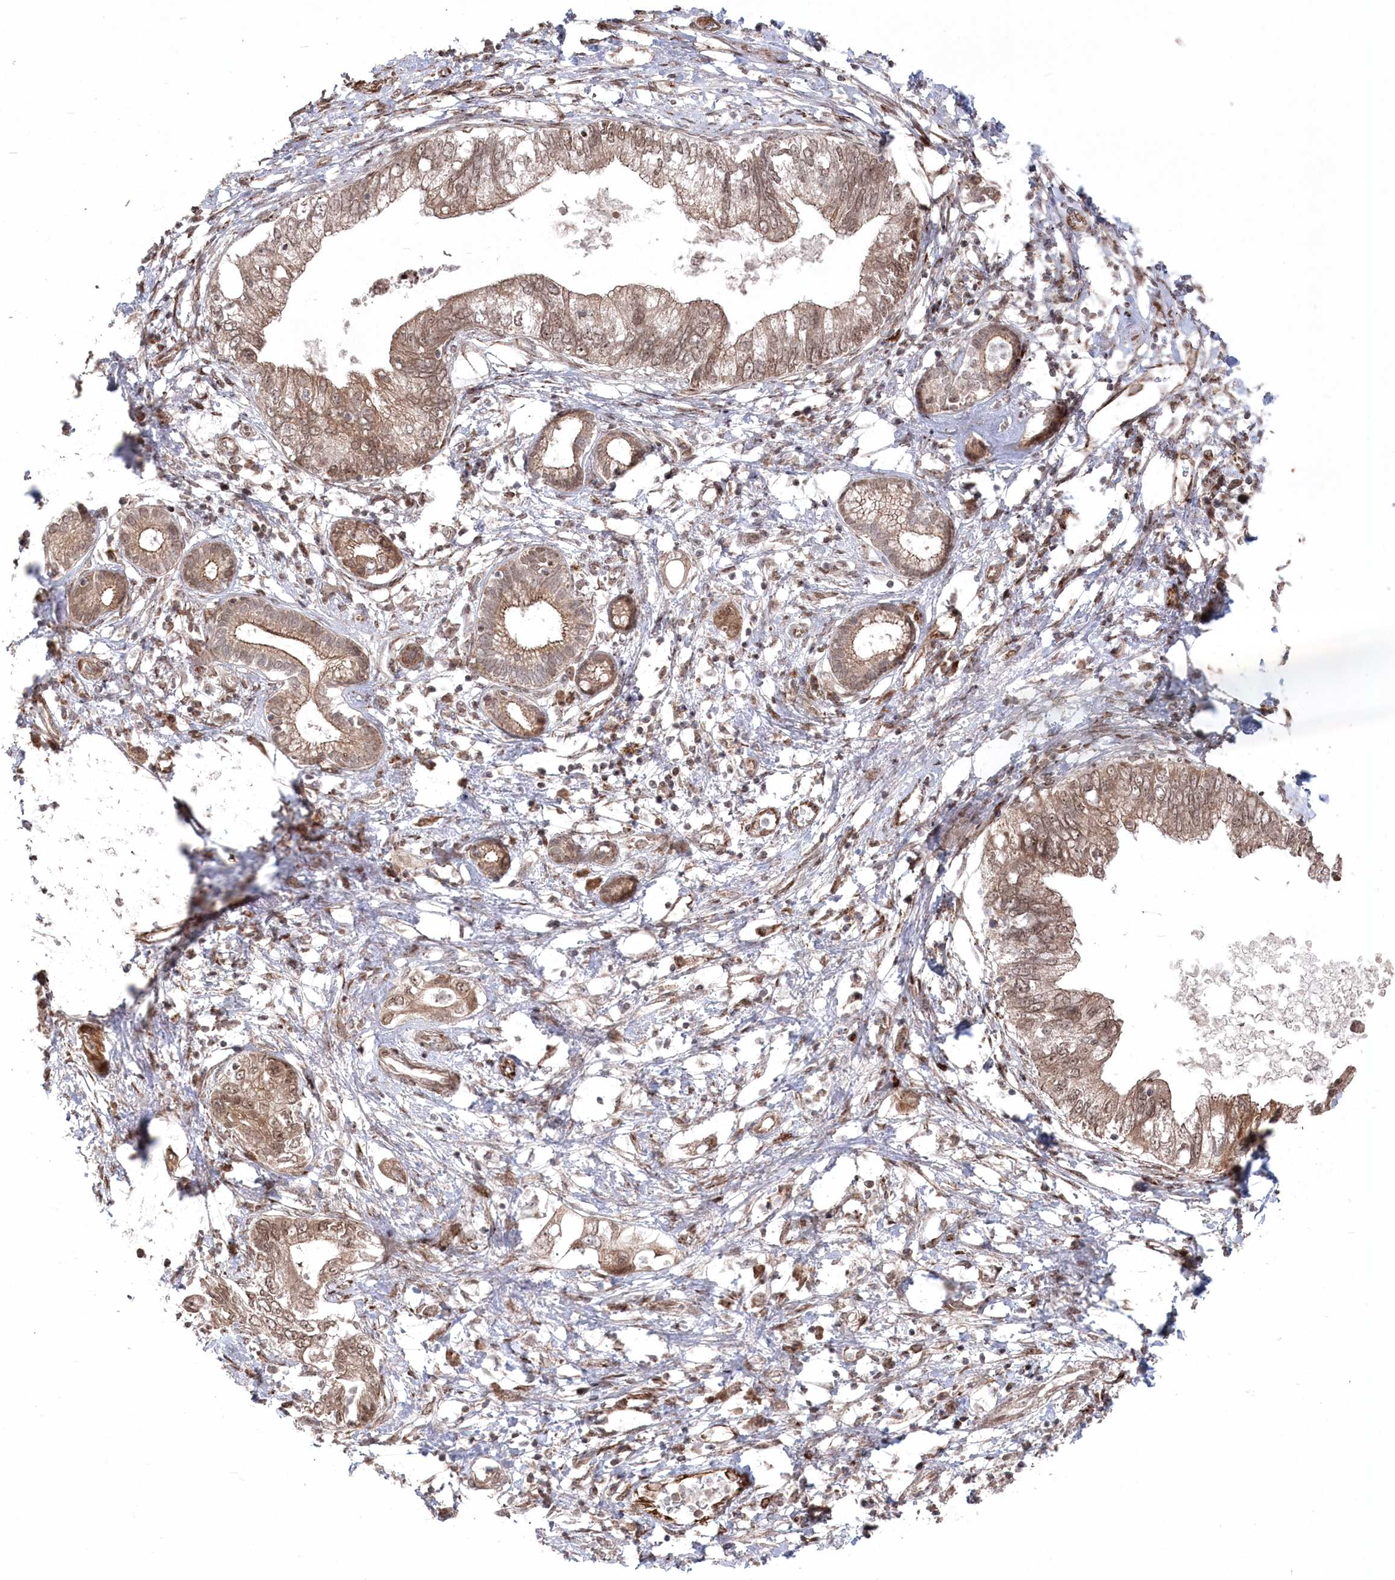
{"staining": {"intensity": "moderate", "quantity": ">75%", "location": "cytoplasmic/membranous,nuclear"}, "tissue": "pancreatic cancer", "cell_type": "Tumor cells", "image_type": "cancer", "snomed": [{"axis": "morphology", "description": "Adenocarcinoma, NOS"}, {"axis": "topography", "description": "Pancreas"}], "caption": "Immunohistochemical staining of human pancreatic cancer (adenocarcinoma) displays medium levels of moderate cytoplasmic/membranous and nuclear protein expression in about >75% of tumor cells.", "gene": "POLR3A", "patient": {"sex": "female", "age": 73}}